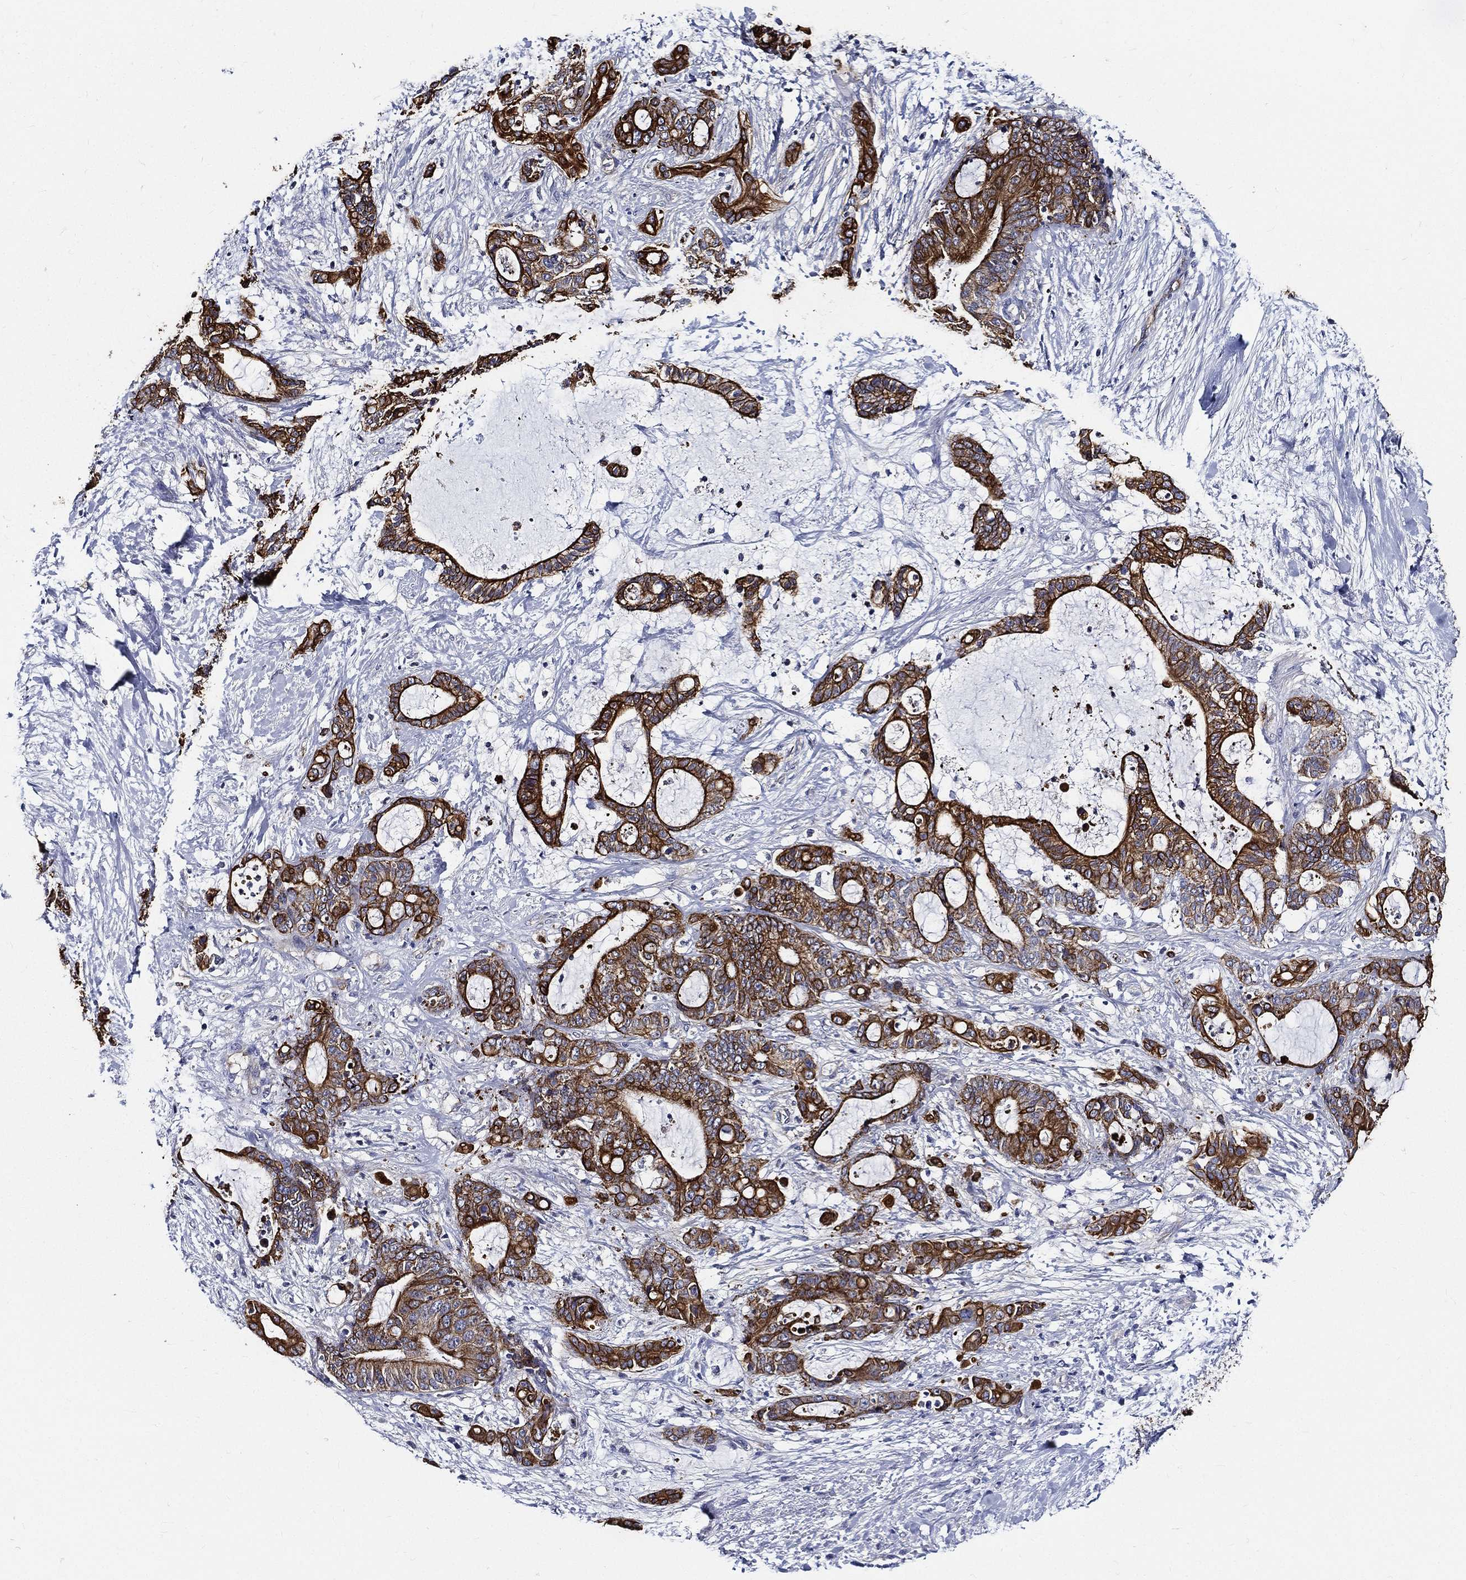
{"staining": {"intensity": "strong", "quantity": ">75%", "location": "cytoplasmic/membranous"}, "tissue": "liver cancer", "cell_type": "Tumor cells", "image_type": "cancer", "snomed": [{"axis": "morphology", "description": "Cholangiocarcinoma"}, {"axis": "topography", "description": "Liver"}], "caption": "High-power microscopy captured an immunohistochemistry (IHC) histopathology image of liver cancer (cholangiocarcinoma), revealing strong cytoplasmic/membranous staining in about >75% of tumor cells.", "gene": "NEDD9", "patient": {"sex": "female", "age": 73}}